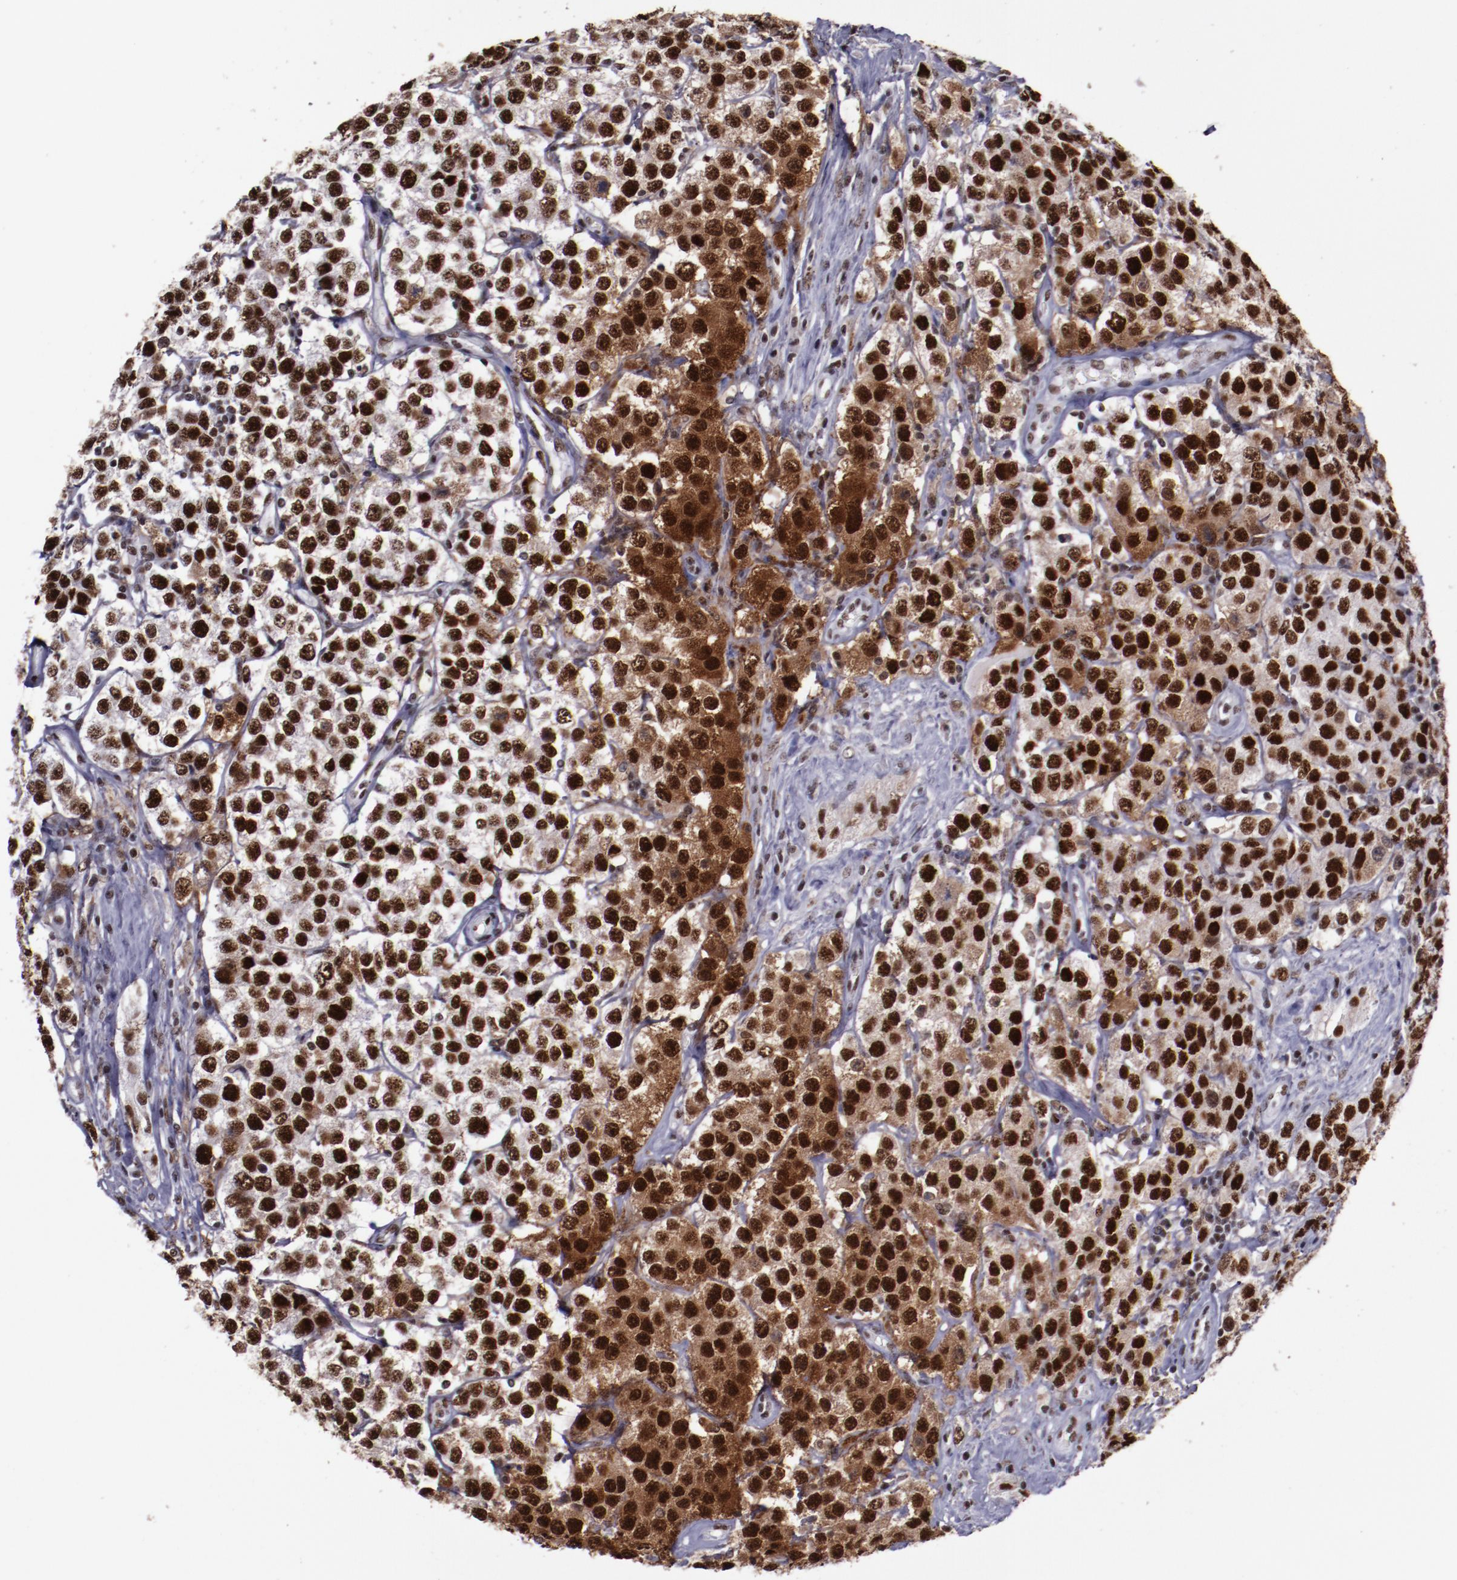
{"staining": {"intensity": "strong", "quantity": ">75%", "location": "nuclear"}, "tissue": "testis cancer", "cell_type": "Tumor cells", "image_type": "cancer", "snomed": [{"axis": "morphology", "description": "Seminoma, NOS"}, {"axis": "topography", "description": "Testis"}], "caption": "Protein staining shows strong nuclear positivity in about >75% of tumor cells in seminoma (testis).", "gene": "PPP4R3A", "patient": {"sex": "male", "age": 52}}